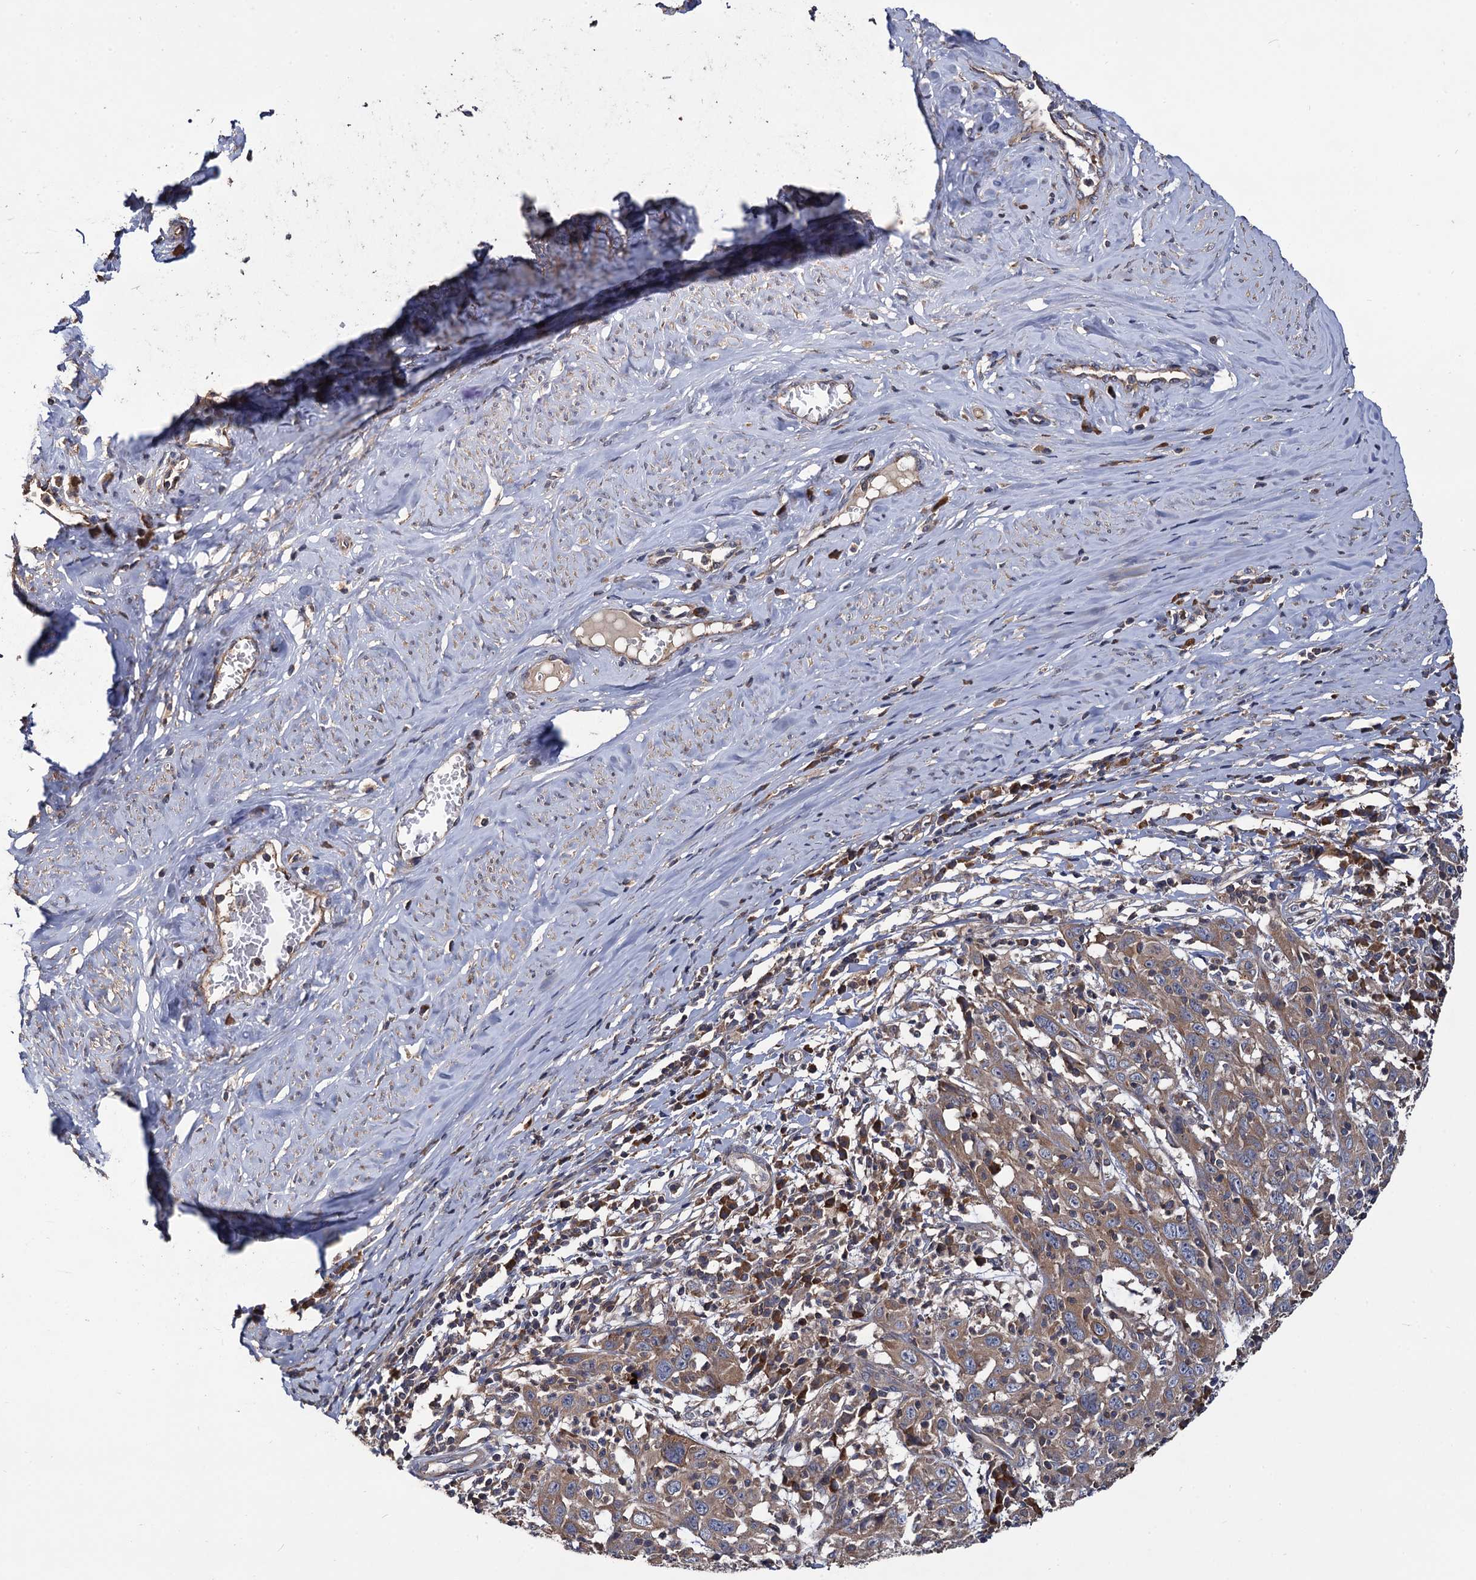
{"staining": {"intensity": "moderate", "quantity": ">75%", "location": "cytoplasmic/membranous"}, "tissue": "cervical cancer", "cell_type": "Tumor cells", "image_type": "cancer", "snomed": [{"axis": "morphology", "description": "Squamous cell carcinoma, NOS"}, {"axis": "topography", "description": "Cervix"}], "caption": "Immunohistochemistry (IHC) of cervical squamous cell carcinoma exhibits medium levels of moderate cytoplasmic/membranous staining in approximately >75% of tumor cells.", "gene": "RASSF1", "patient": {"sex": "female", "age": 46}}